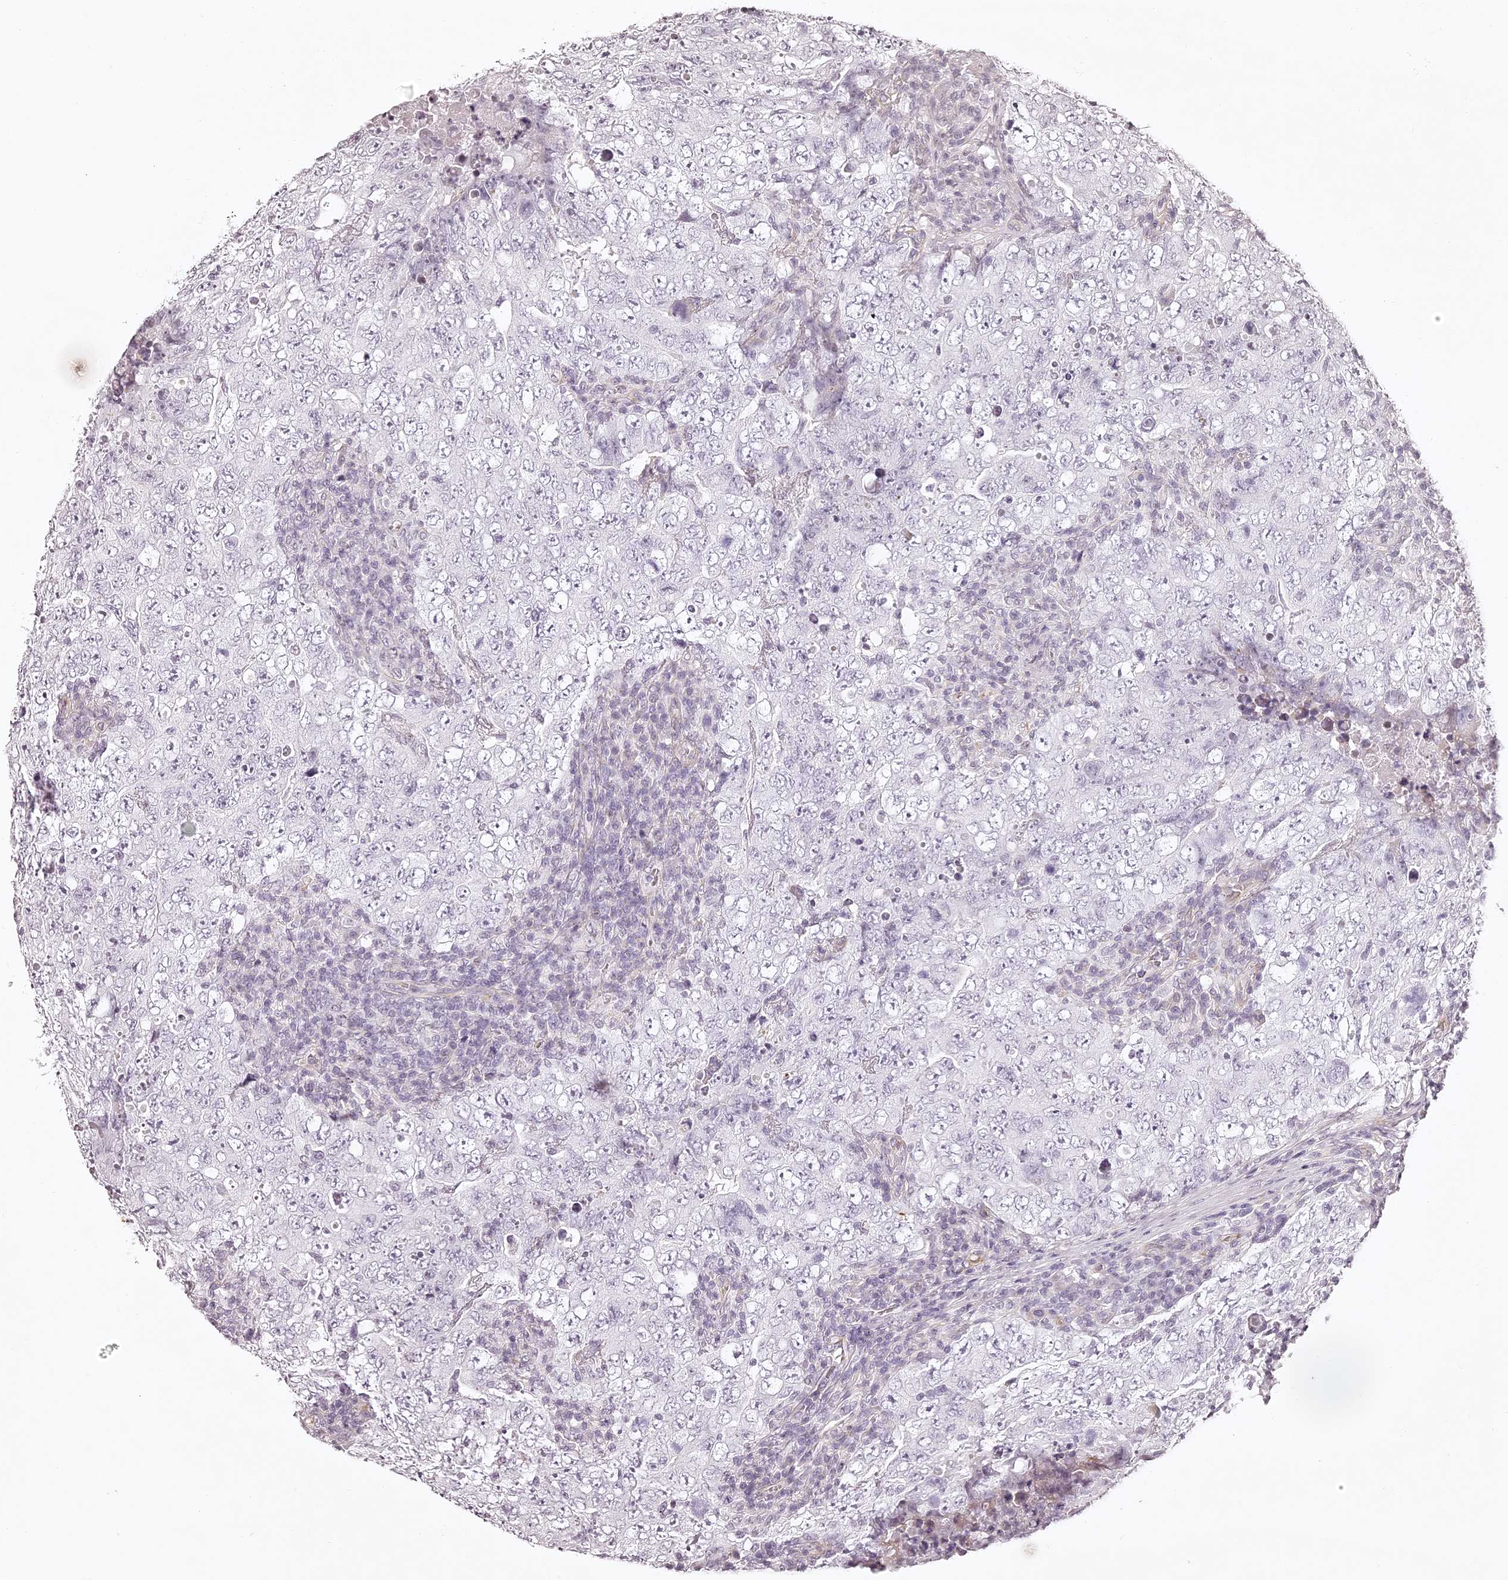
{"staining": {"intensity": "negative", "quantity": "none", "location": "none"}, "tissue": "testis cancer", "cell_type": "Tumor cells", "image_type": "cancer", "snomed": [{"axis": "morphology", "description": "Carcinoma, Embryonal, NOS"}, {"axis": "topography", "description": "Testis"}], "caption": "This photomicrograph is of testis cancer stained with IHC to label a protein in brown with the nuclei are counter-stained blue. There is no expression in tumor cells.", "gene": "ELAPOR1", "patient": {"sex": "male", "age": 26}}